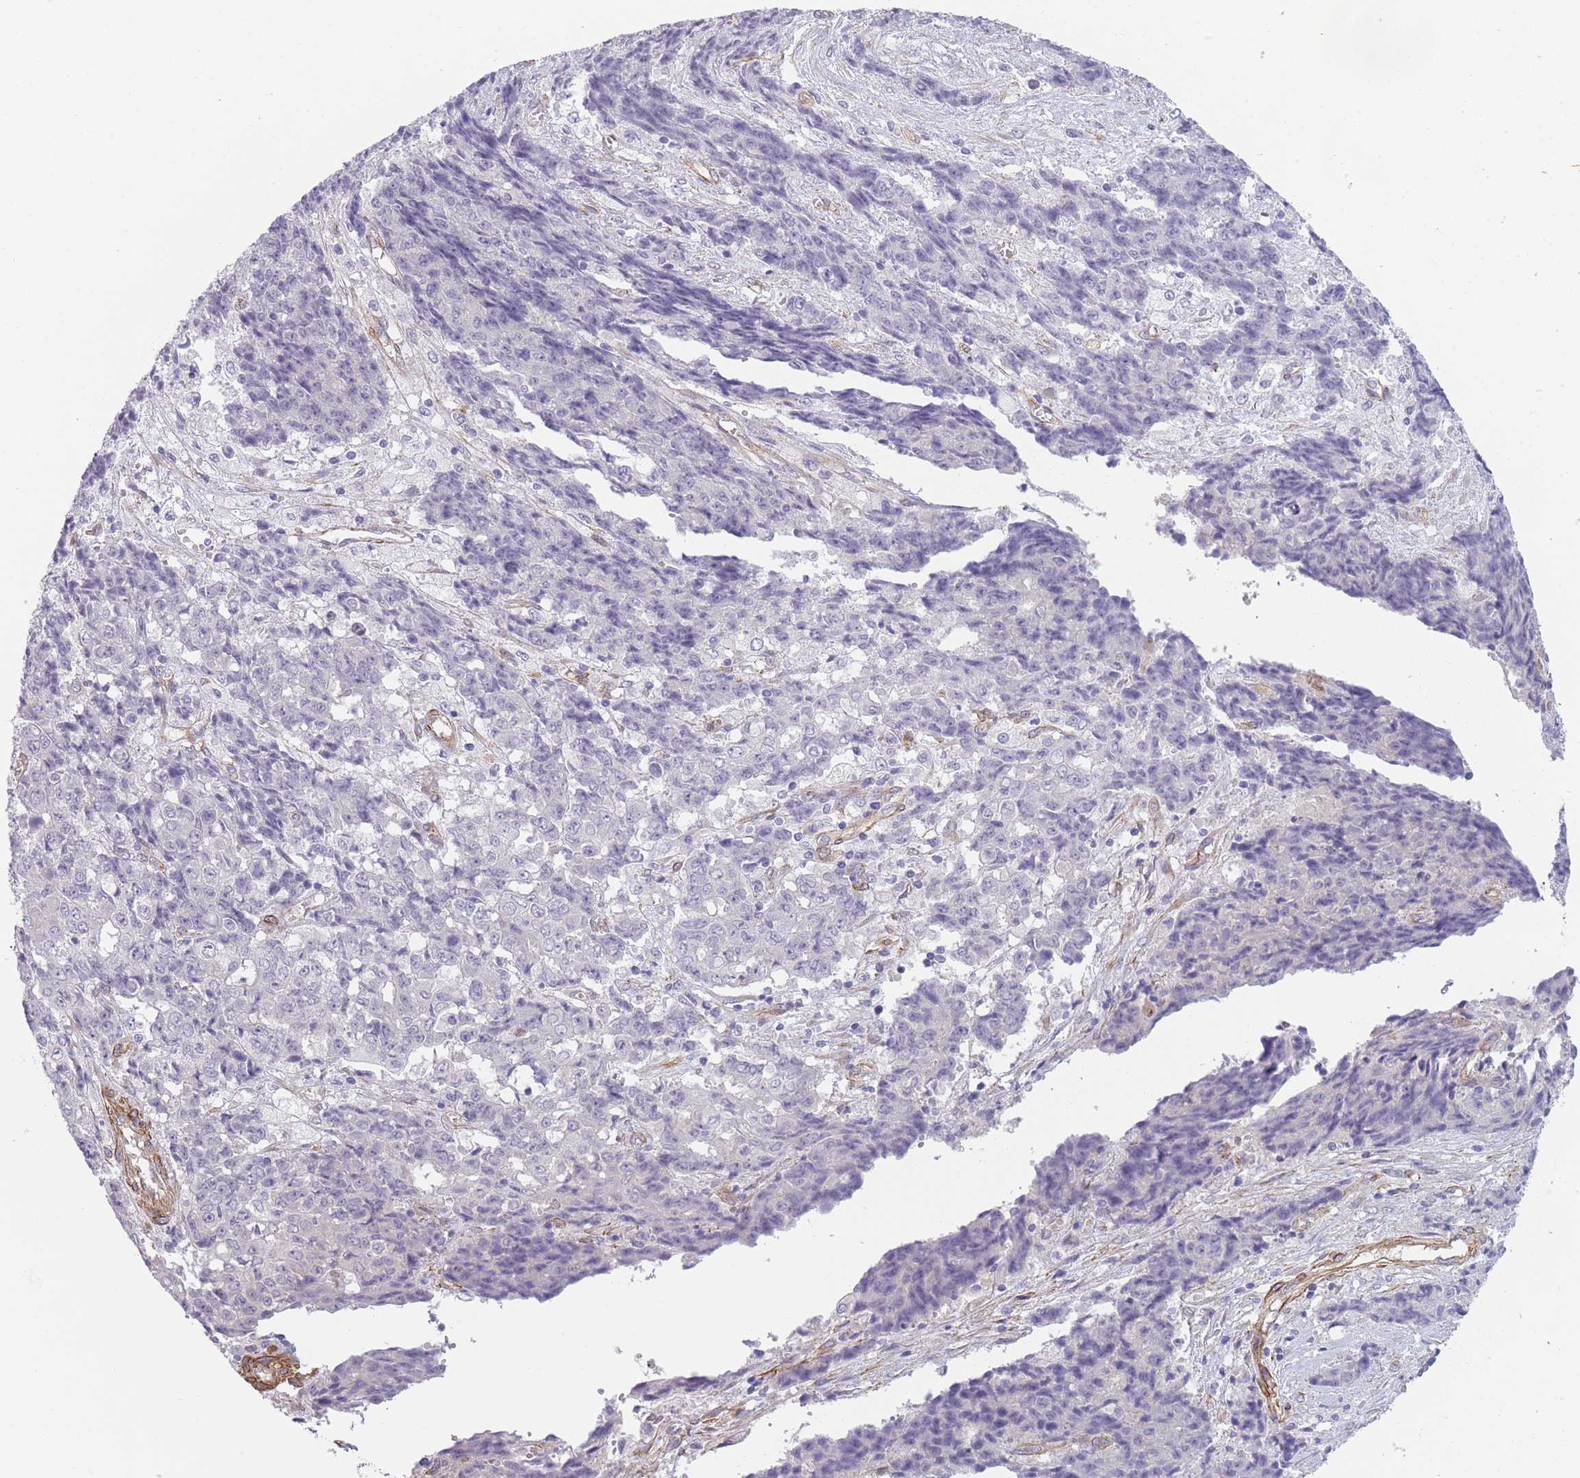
{"staining": {"intensity": "negative", "quantity": "none", "location": "none"}, "tissue": "ovarian cancer", "cell_type": "Tumor cells", "image_type": "cancer", "snomed": [{"axis": "morphology", "description": "Carcinoma, endometroid"}, {"axis": "topography", "description": "Ovary"}], "caption": "Tumor cells show no significant expression in endometroid carcinoma (ovarian).", "gene": "OR6B3", "patient": {"sex": "female", "age": 42}}